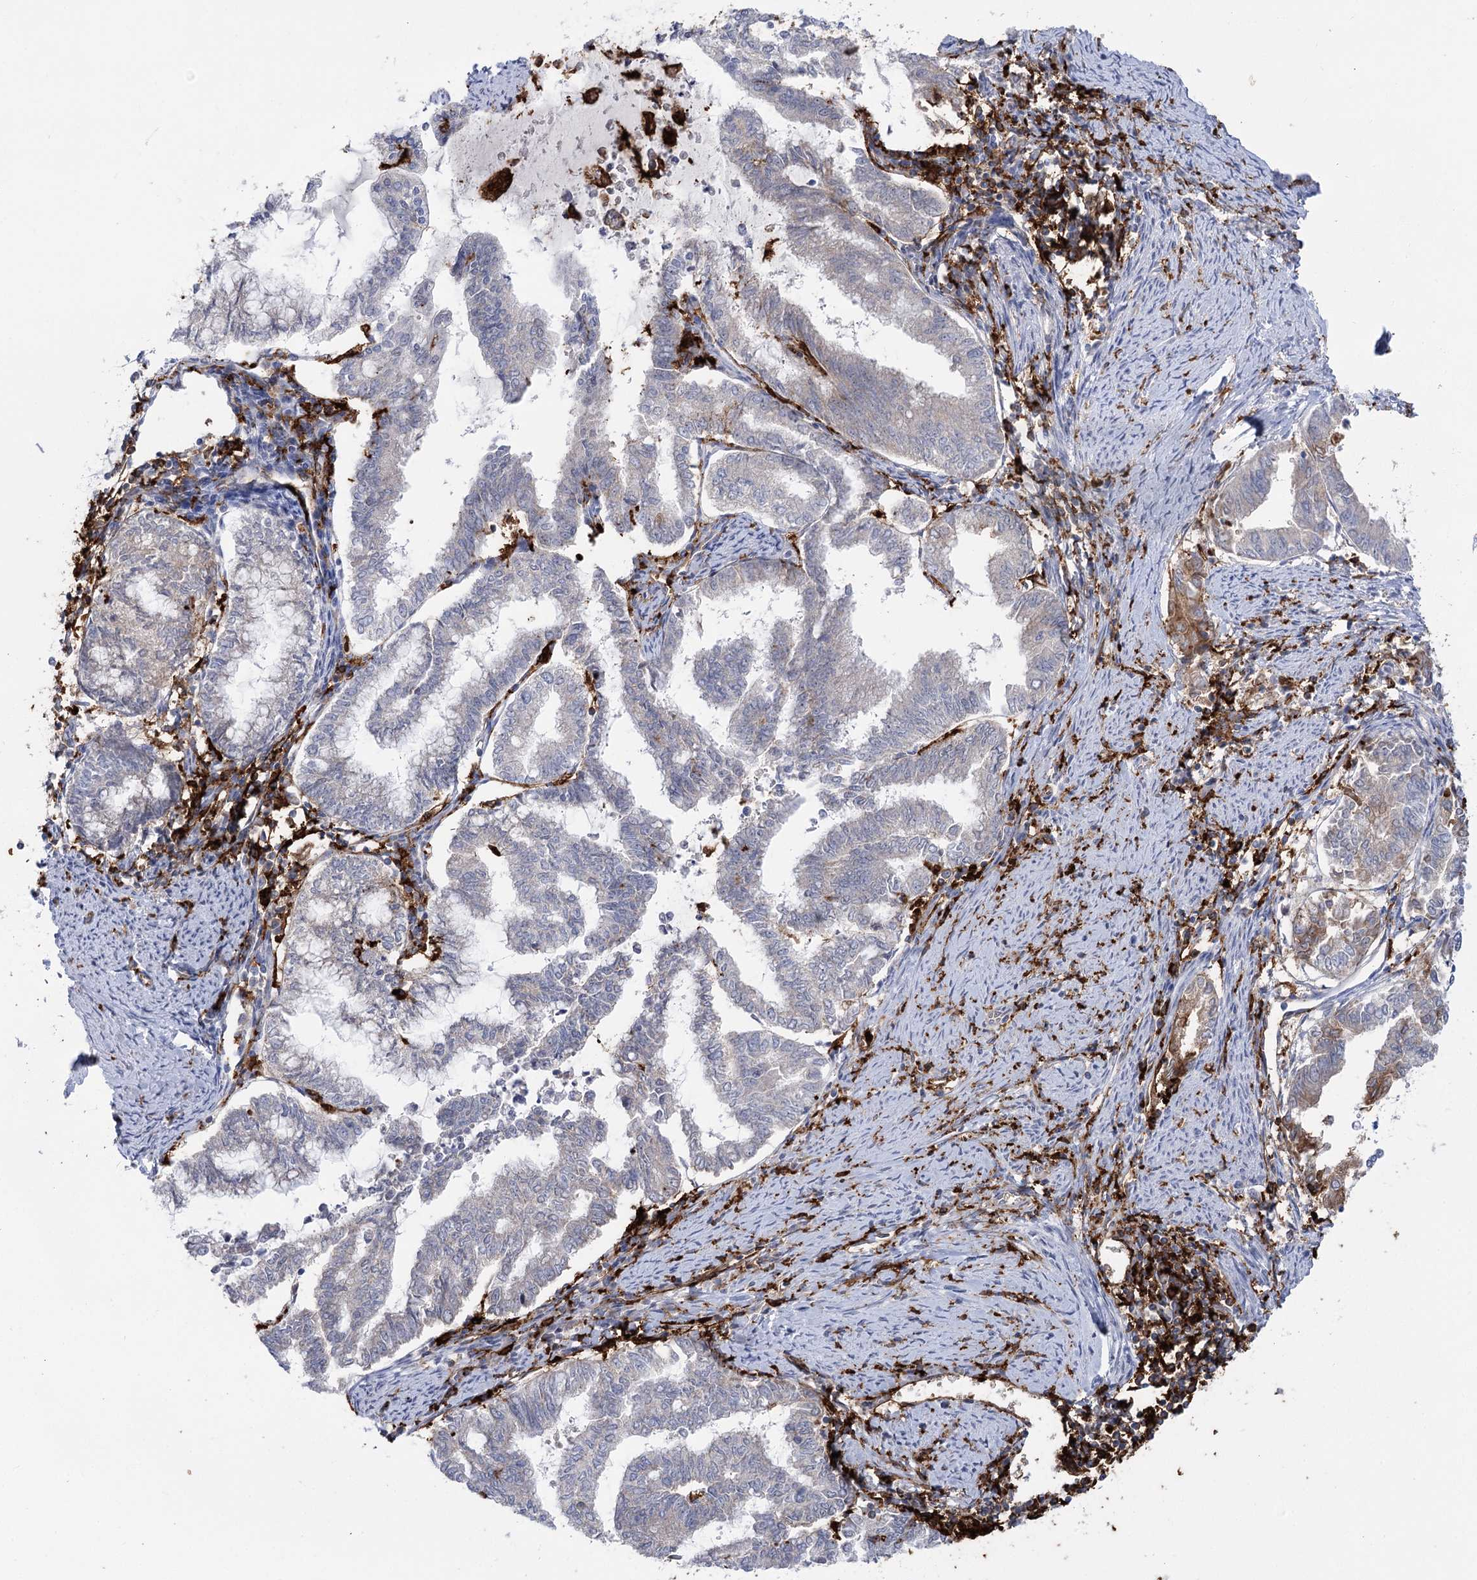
{"staining": {"intensity": "negative", "quantity": "none", "location": "none"}, "tissue": "endometrial cancer", "cell_type": "Tumor cells", "image_type": "cancer", "snomed": [{"axis": "morphology", "description": "Adenocarcinoma, NOS"}, {"axis": "topography", "description": "Endometrium"}], "caption": "Tumor cells show no significant expression in adenocarcinoma (endometrial).", "gene": "PIWIL4", "patient": {"sex": "female", "age": 79}}